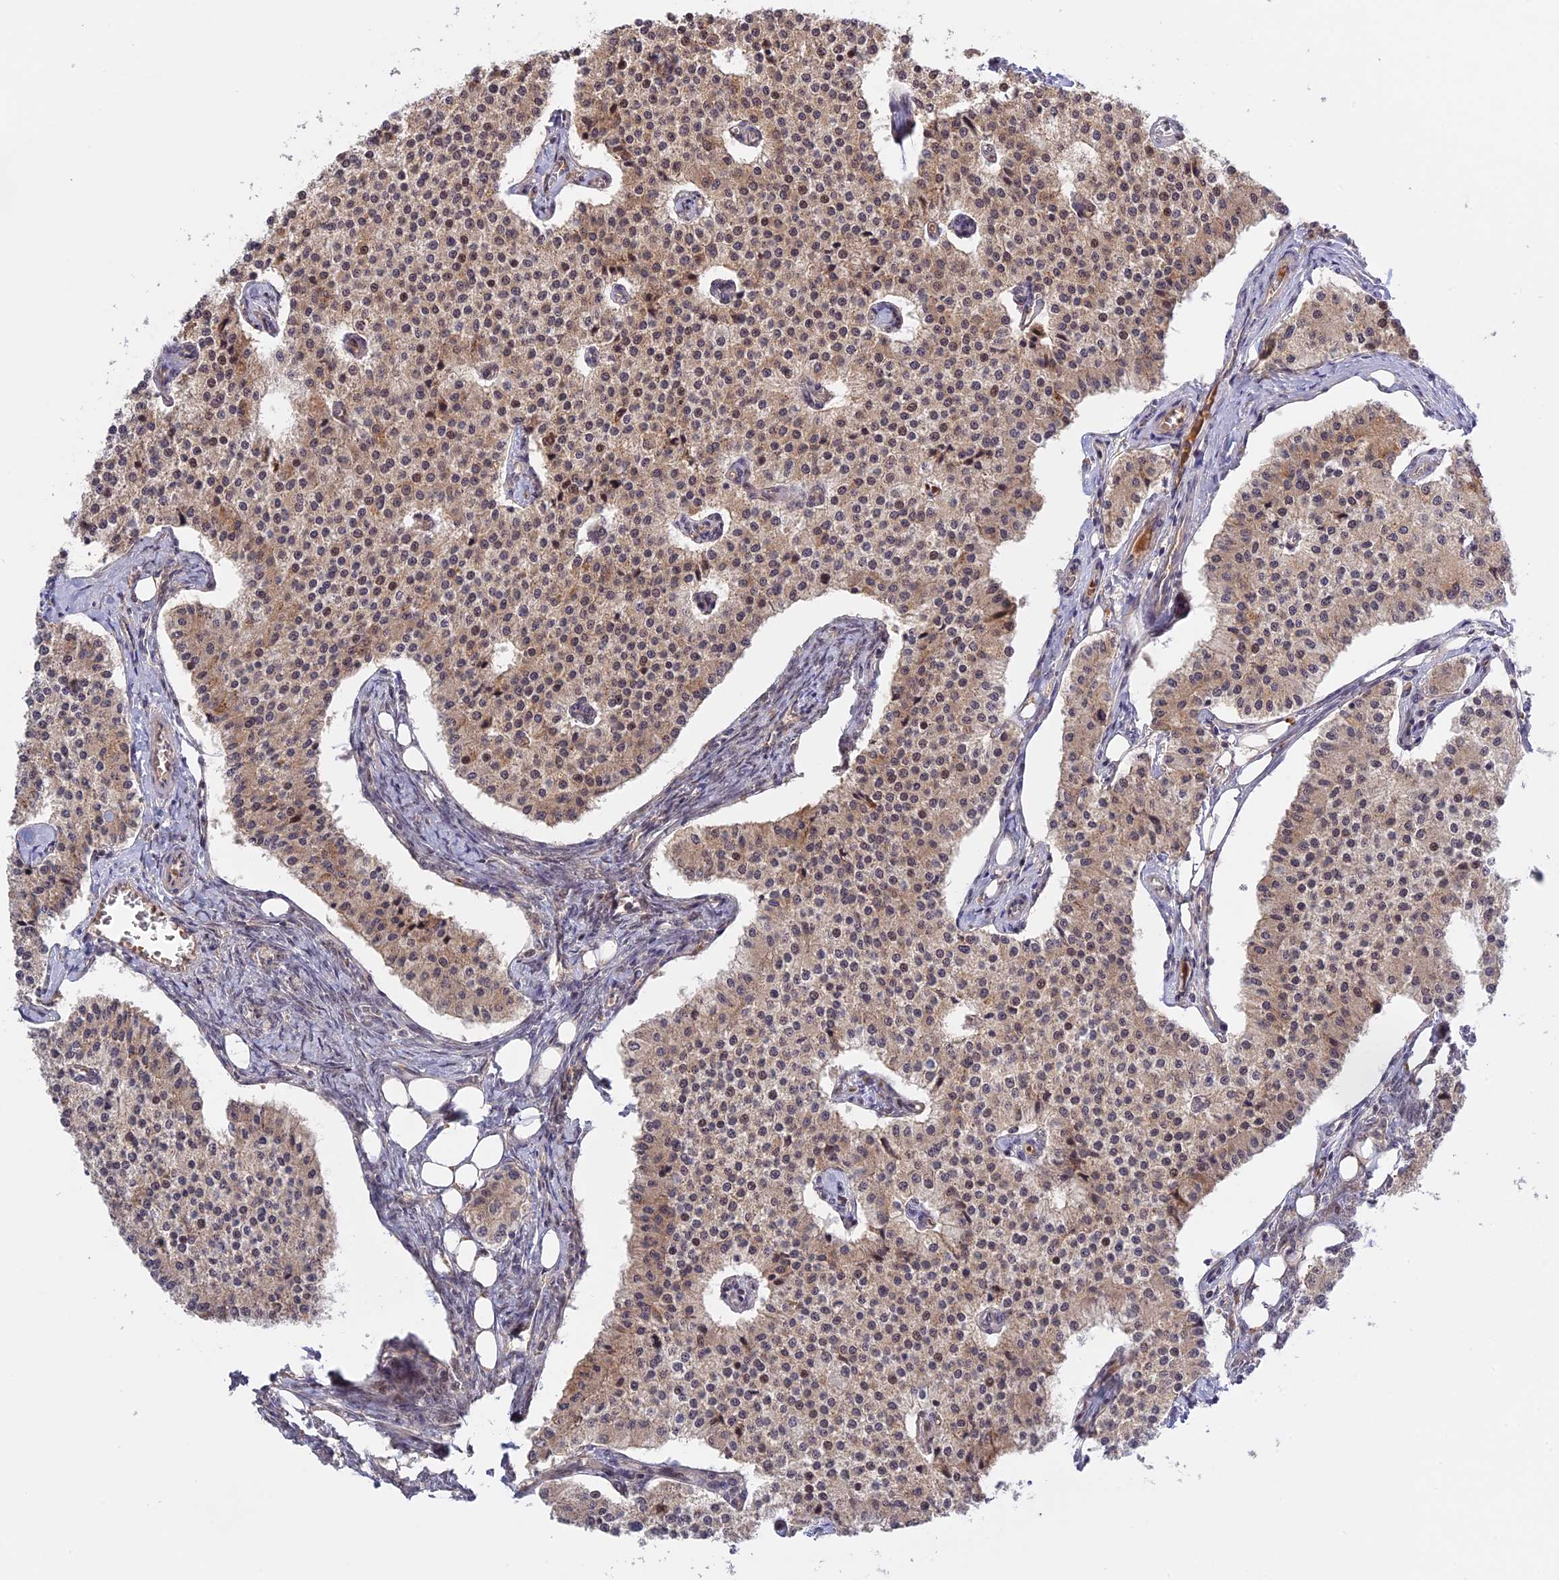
{"staining": {"intensity": "weak", "quantity": "25%-75%", "location": "cytoplasmic/membranous,nuclear"}, "tissue": "carcinoid", "cell_type": "Tumor cells", "image_type": "cancer", "snomed": [{"axis": "morphology", "description": "Carcinoid, malignant, NOS"}, {"axis": "topography", "description": "Colon"}], "caption": "IHC (DAB (3,3'-diaminobenzidine)) staining of carcinoid shows weak cytoplasmic/membranous and nuclear protein expression in about 25%-75% of tumor cells.", "gene": "ZNF428", "patient": {"sex": "female", "age": 52}}